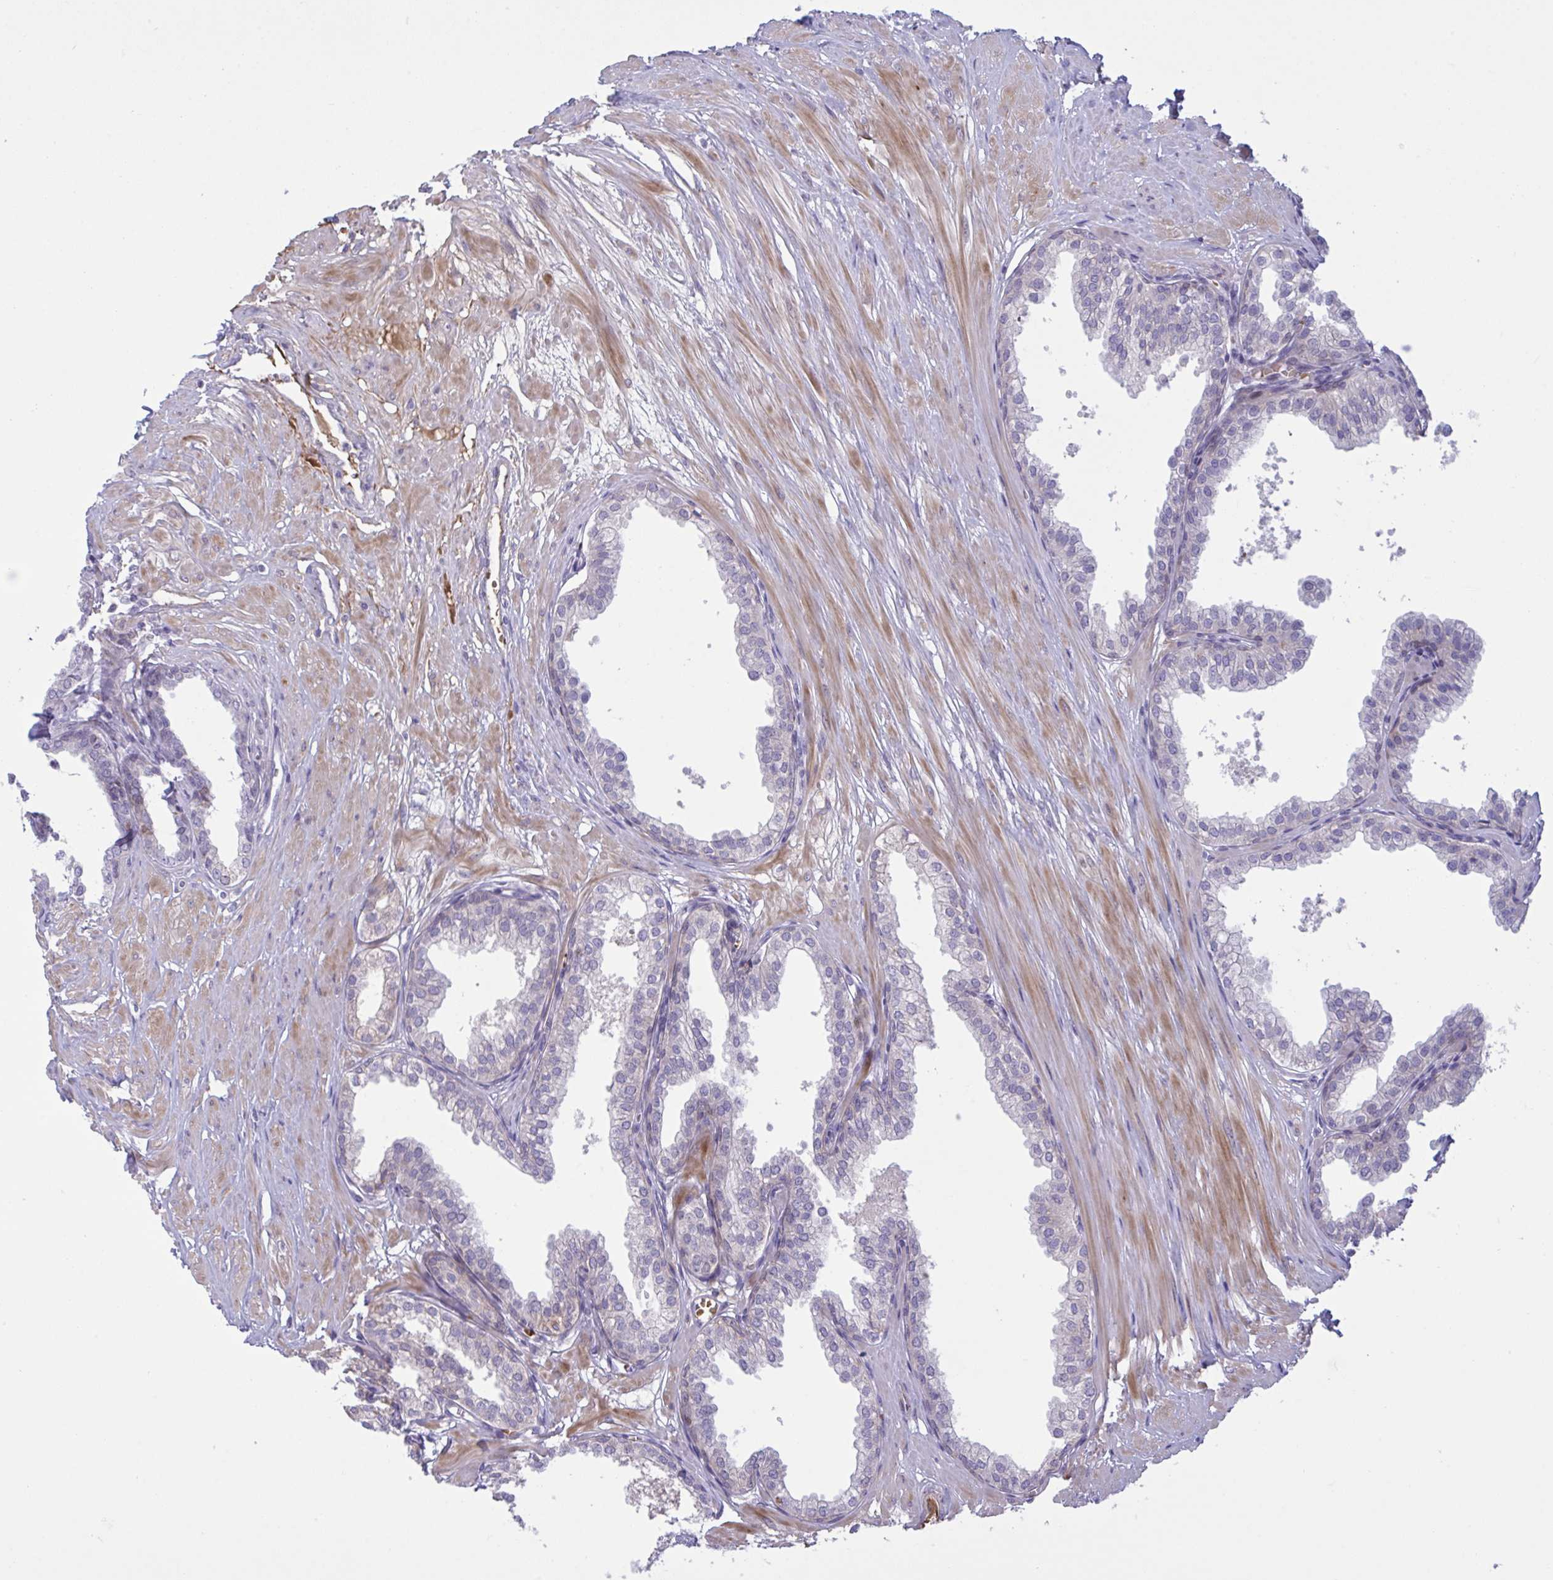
{"staining": {"intensity": "negative", "quantity": "none", "location": "none"}, "tissue": "prostate", "cell_type": "Glandular cells", "image_type": "normal", "snomed": [{"axis": "morphology", "description": "Normal tissue, NOS"}, {"axis": "topography", "description": "Prostate"}, {"axis": "topography", "description": "Peripheral nerve tissue"}], "caption": "High power microscopy image of an IHC histopathology image of normal prostate, revealing no significant expression in glandular cells. (DAB IHC with hematoxylin counter stain).", "gene": "VWC2", "patient": {"sex": "male", "age": 55}}